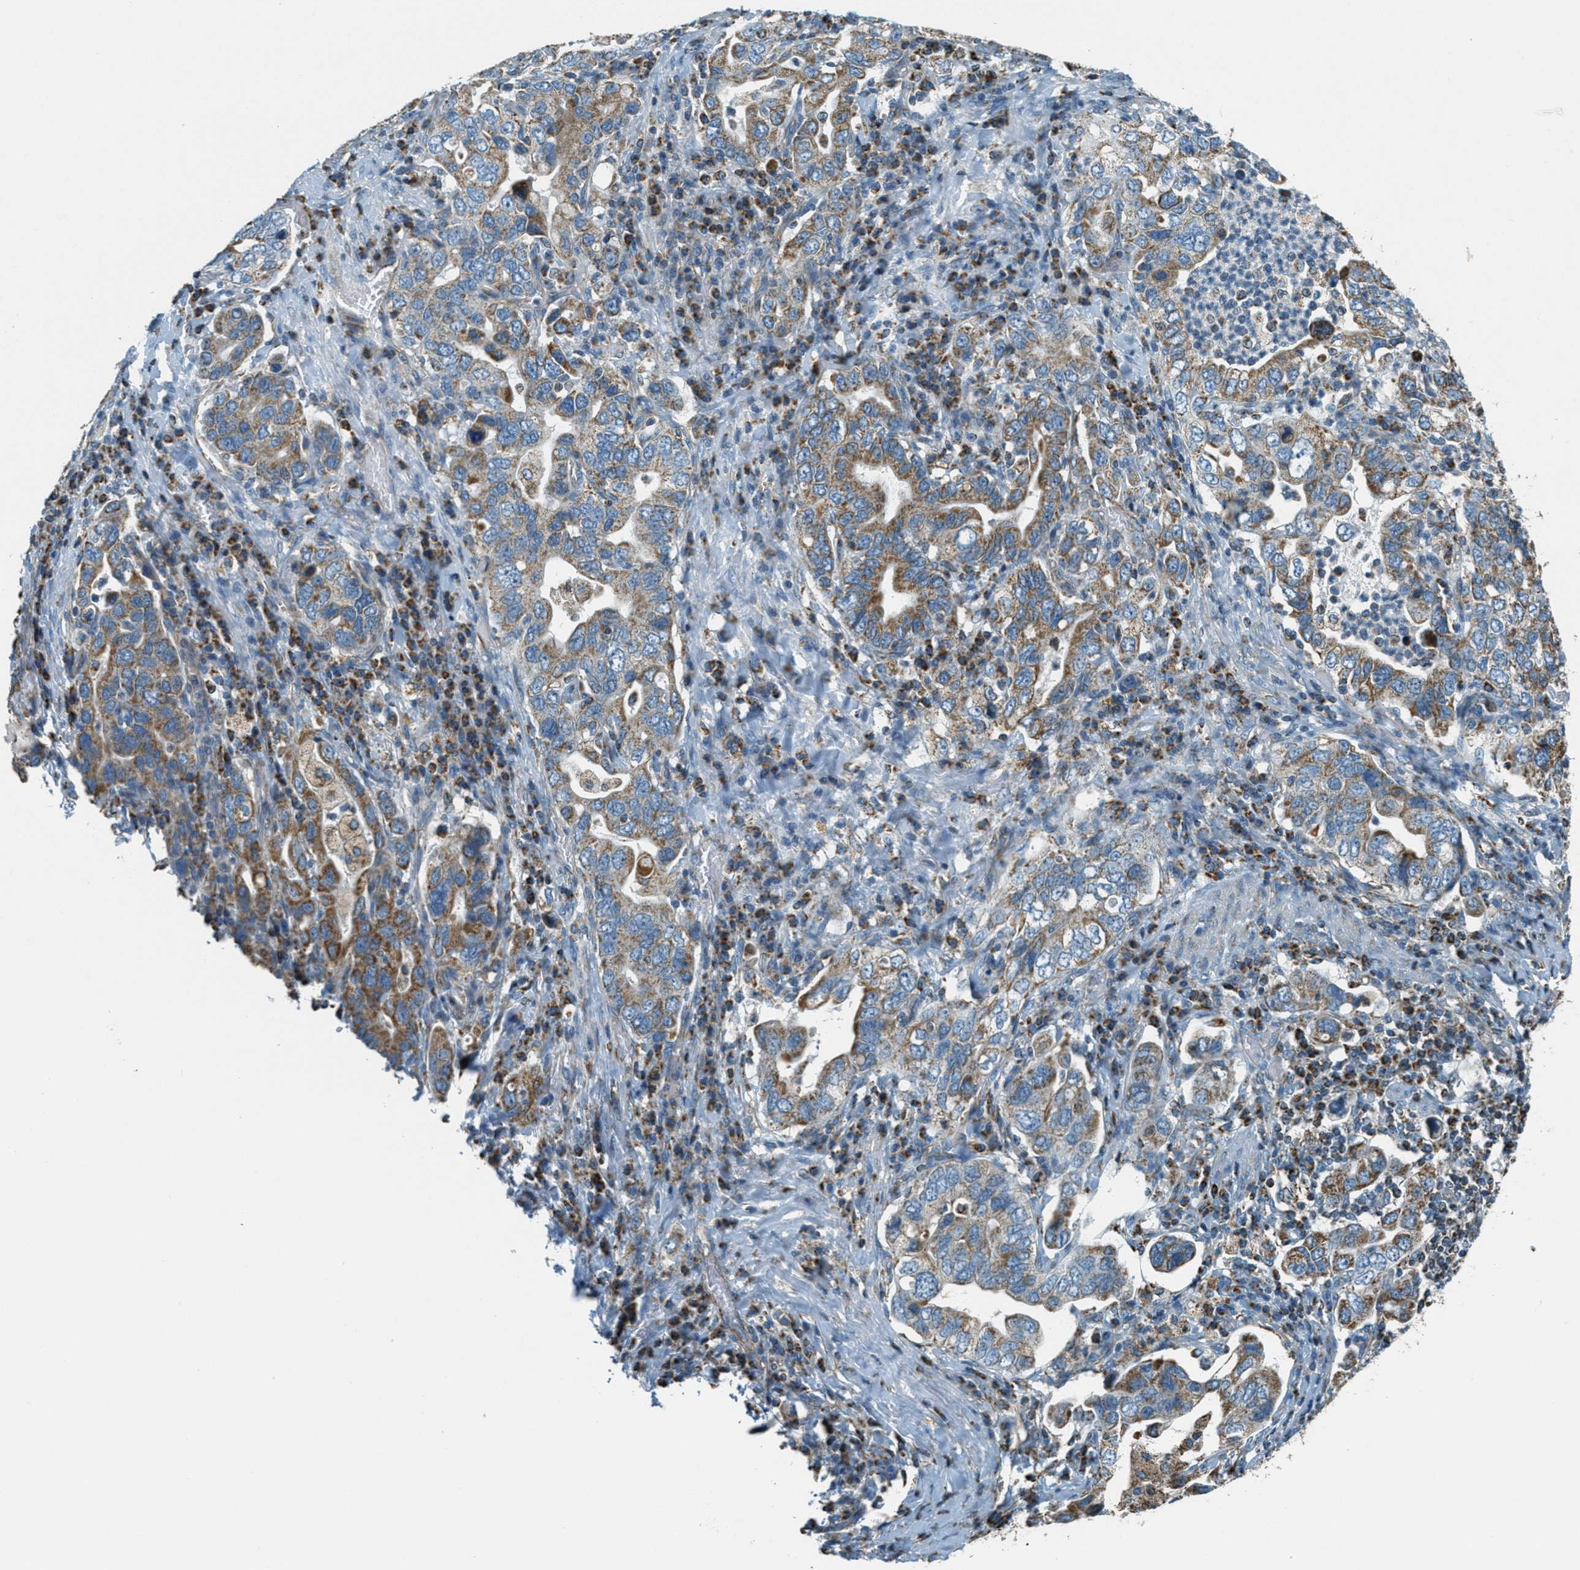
{"staining": {"intensity": "moderate", "quantity": ">75%", "location": "cytoplasmic/membranous"}, "tissue": "stomach cancer", "cell_type": "Tumor cells", "image_type": "cancer", "snomed": [{"axis": "morphology", "description": "Adenocarcinoma, NOS"}, {"axis": "topography", "description": "Stomach, upper"}], "caption": "A micrograph of human stomach adenocarcinoma stained for a protein shows moderate cytoplasmic/membranous brown staining in tumor cells.", "gene": "CHST15", "patient": {"sex": "male", "age": 62}}